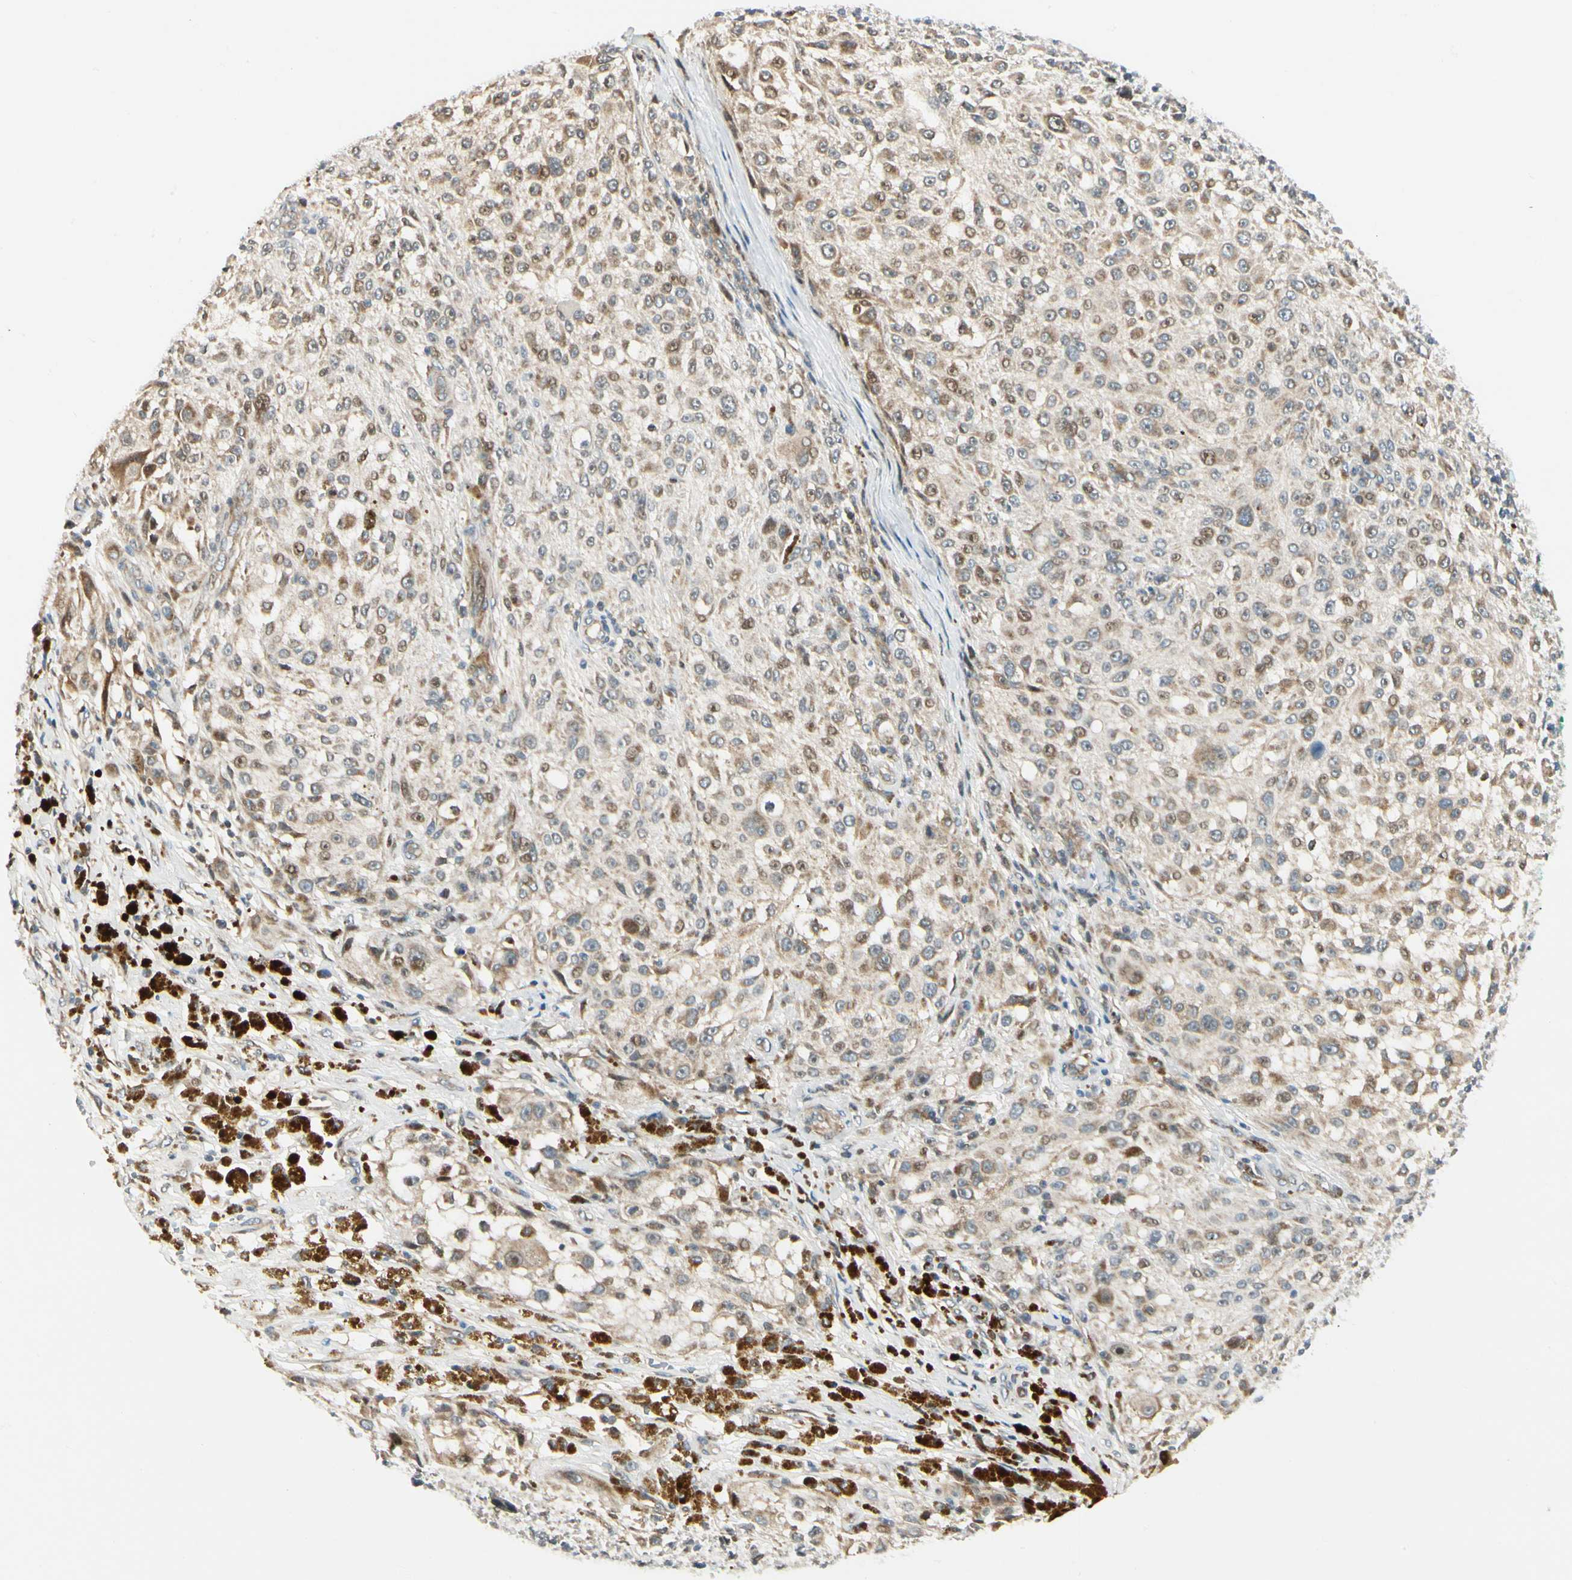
{"staining": {"intensity": "weak", "quantity": ">75%", "location": "cytoplasmic/membranous"}, "tissue": "melanoma", "cell_type": "Tumor cells", "image_type": "cancer", "snomed": [{"axis": "morphology", "description": "Necrosis, NOS"}, {"axis": "morphology", "description": "Malignant melanoma, NOS"}, {"axis": "topography", "description": "Skin"}], "caption": "Malignant melanoma stained with a protein marker exhibits weak staining in tumor cells.", "gene": "P4HA3", "patient": {"sex": "female", "age": 87}}